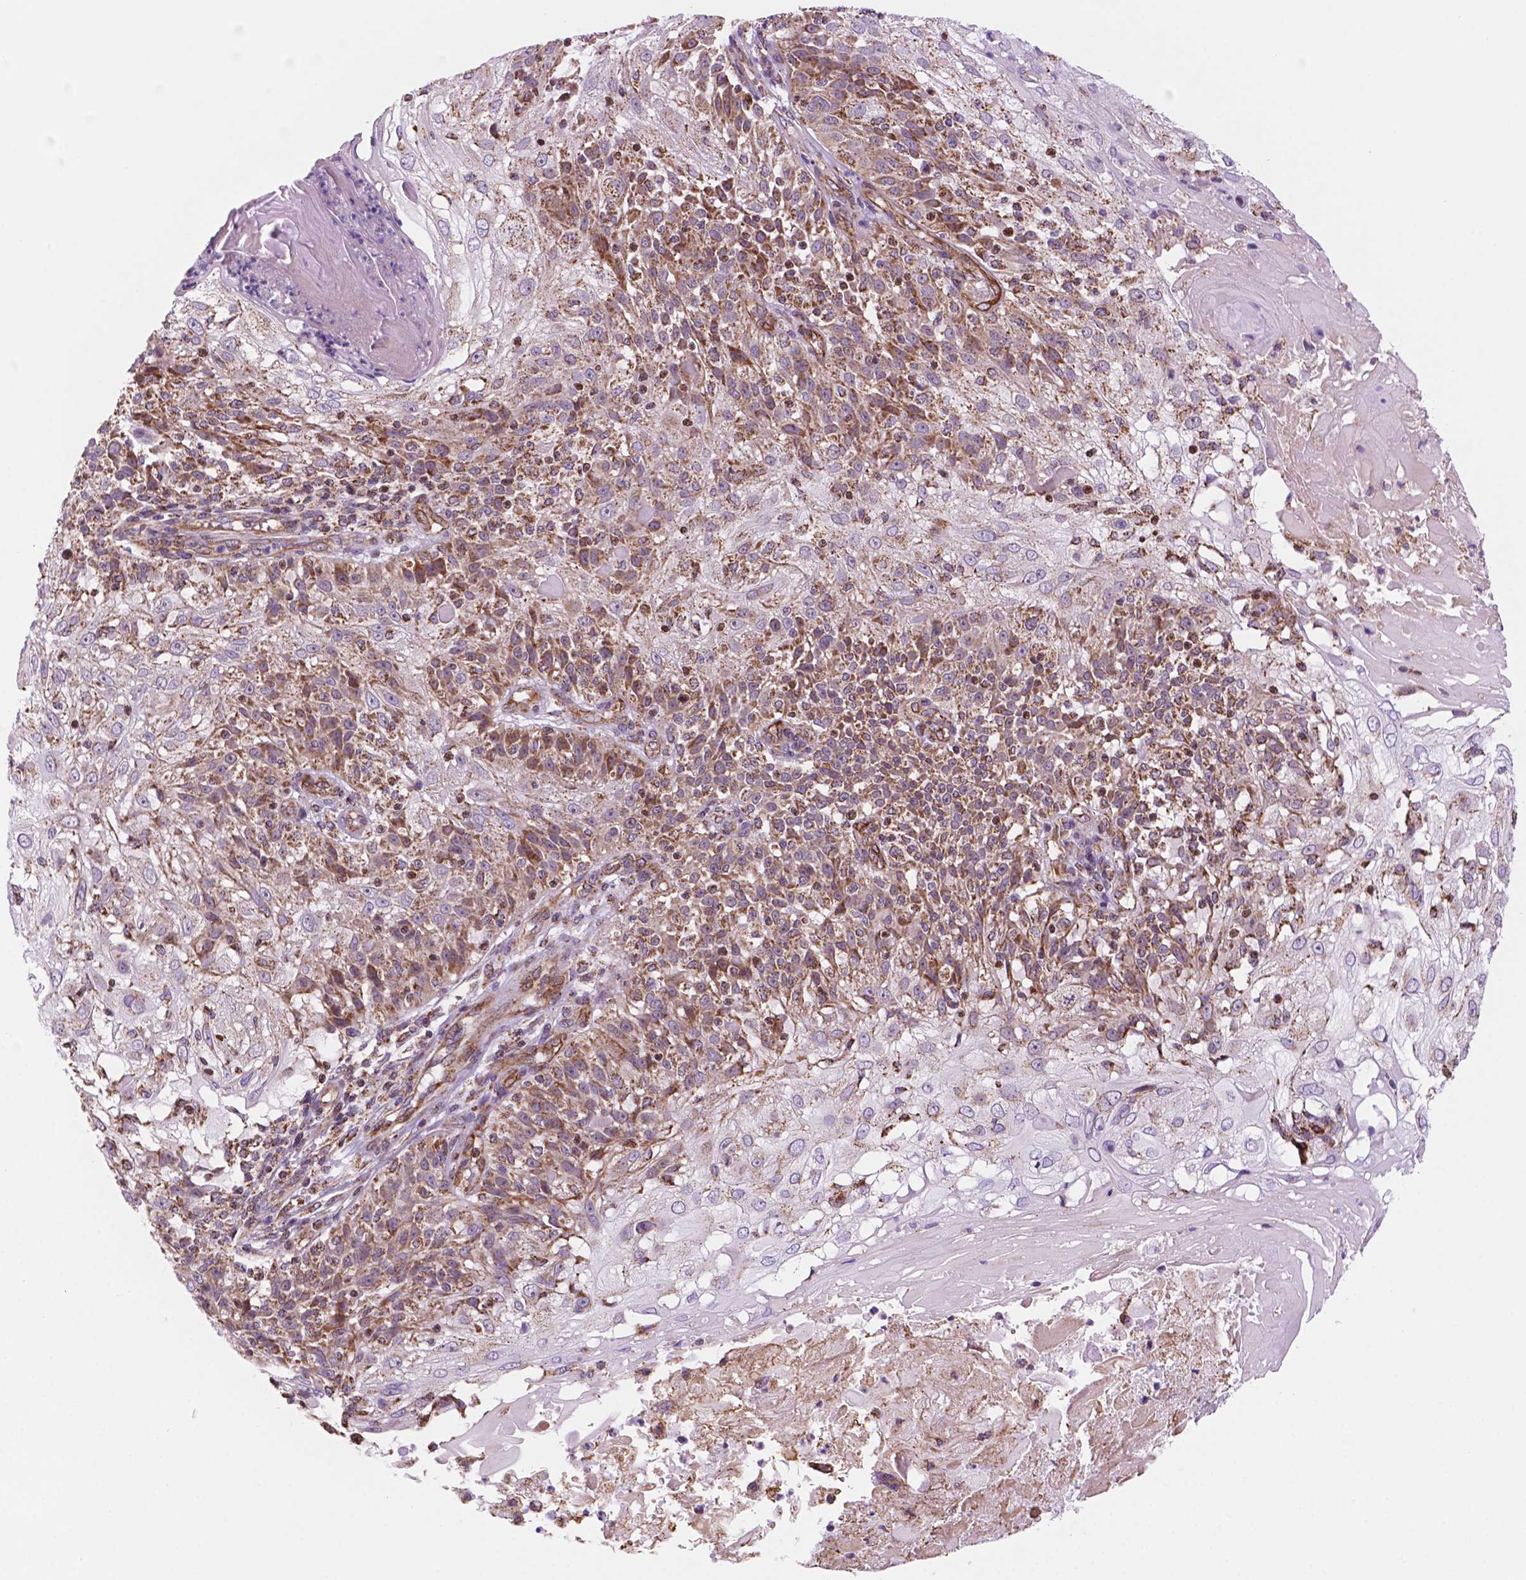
{"staining": {"intensity": "moderate", "quantity": "25%-75%", "location": "cytoplasmic/membranous"}, "tissue": "skin cancer", "cell_type": "Tumor cells", "image_type": "cancer", "snomed": [{"axis": "morphology", "description": "Normal tissue, NOS"}, {"axis": "morphology", "description": "Squamous cell carcinoma, NOS"}, {"axis": "topography", "description": "Skin"}], "caption": "Immunohistochemical staining of human skin cancer (squamous cell carcinoma) demonstrates moderate cytoplasmic/membranous protein staining in about 25%-75% of tumor cells.", "gene": "GEMIN4", "patient": {"sex": "female", "age": 83}}